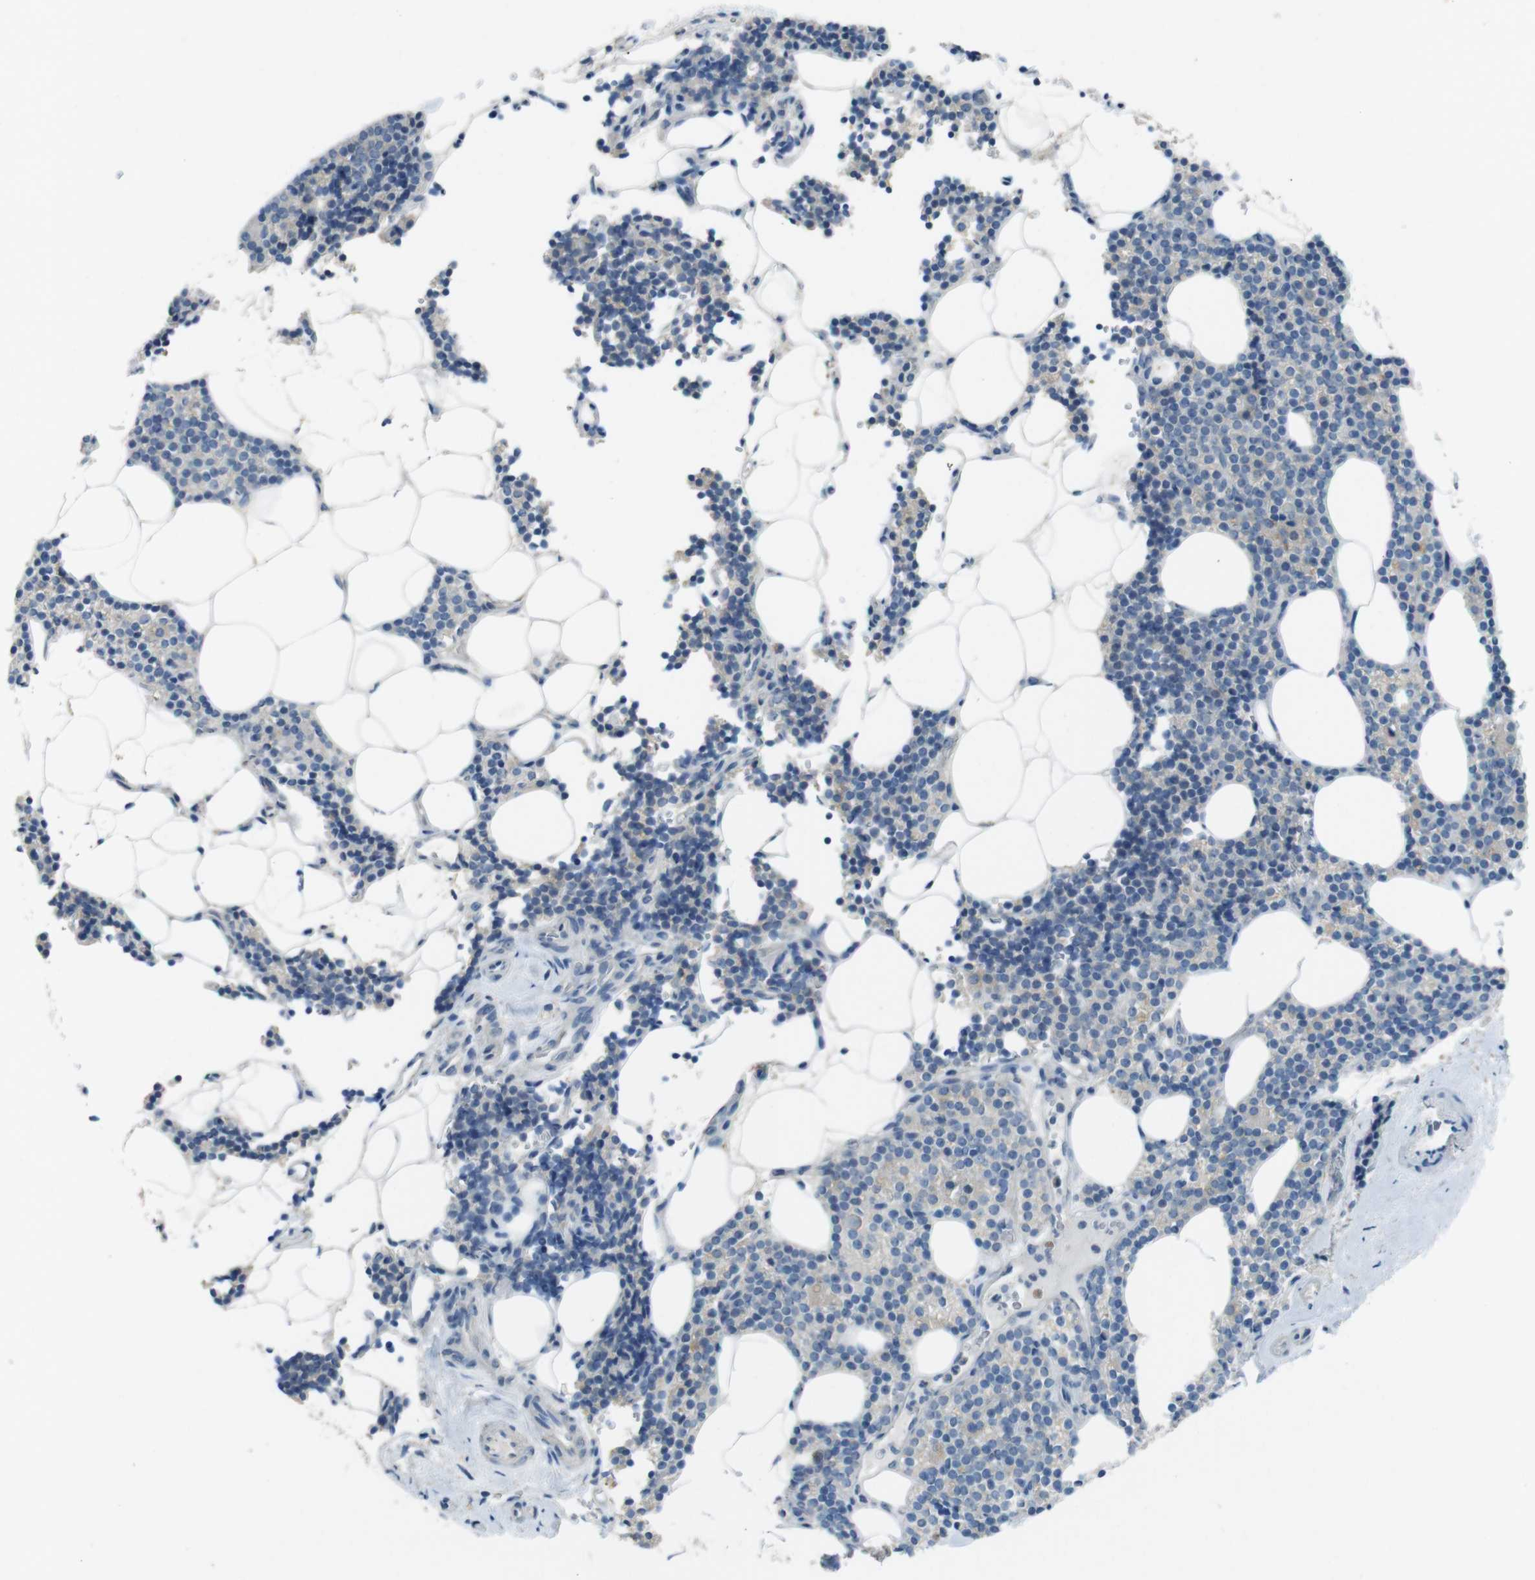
{"staining": {"intensity": "weak", "quantity": "<25%", "location": "cytoplasmic/membranous"}, "tissue": "parathyroid gland", "cell_type": "Glandular cells", "image_type": "normal", "snomed": [{"axis": "morphology", "description": "Normal tissue, NOS"}, {"axis": "morphology", "description": "Adenoma, NOS"}, {"axis": "topography", "description": "Parathyroid gland"}], "caption": "IHC of unremarkable parathyroid gland exhibits no staining in glandular cells. (DAB immunohistochemistry with hematoxylin counter stain).", "gene": "ENTPD7", "patient": {"sex": "female", "age": 70}}